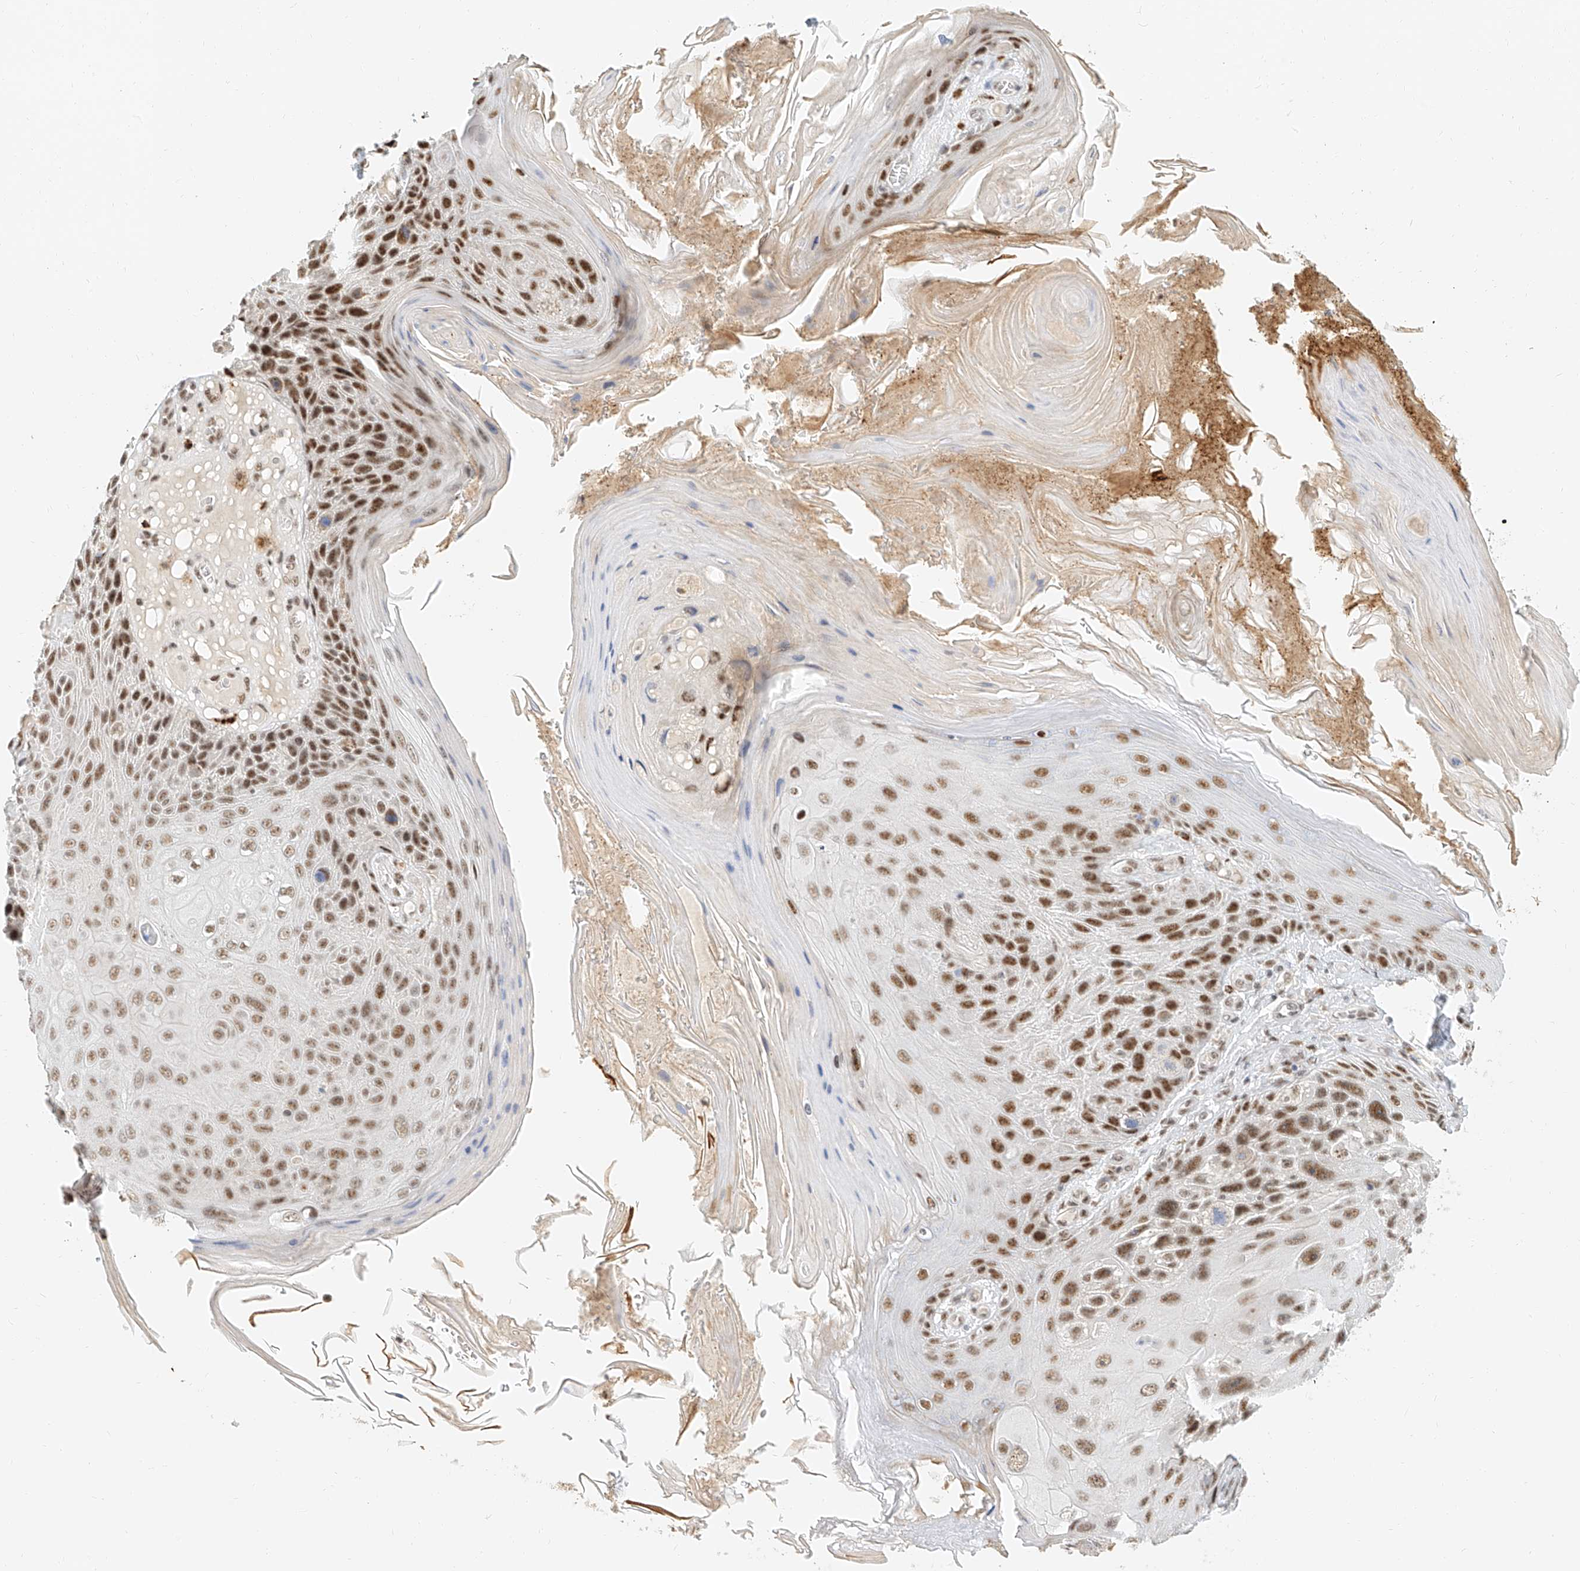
{"staining": {"intensity": "strong", "quantity": ">75%", "location": "nuclear"}, "tissue": "skin cancer", "cell_type": "Tumor cells", "image_type": "cancer", "snomed": [{"axis": "morphology", "description": "Squamous cell carcinoma, NOS"}, {"axis": "topography", "description": "Skin"}], "caption": "Strong nuclear positivity for a protein is identified in about >75% of tumor cells of skin cancer using IHC.", "gene": "CXorf58", "patient": {"sex": "female", "age": 88}}